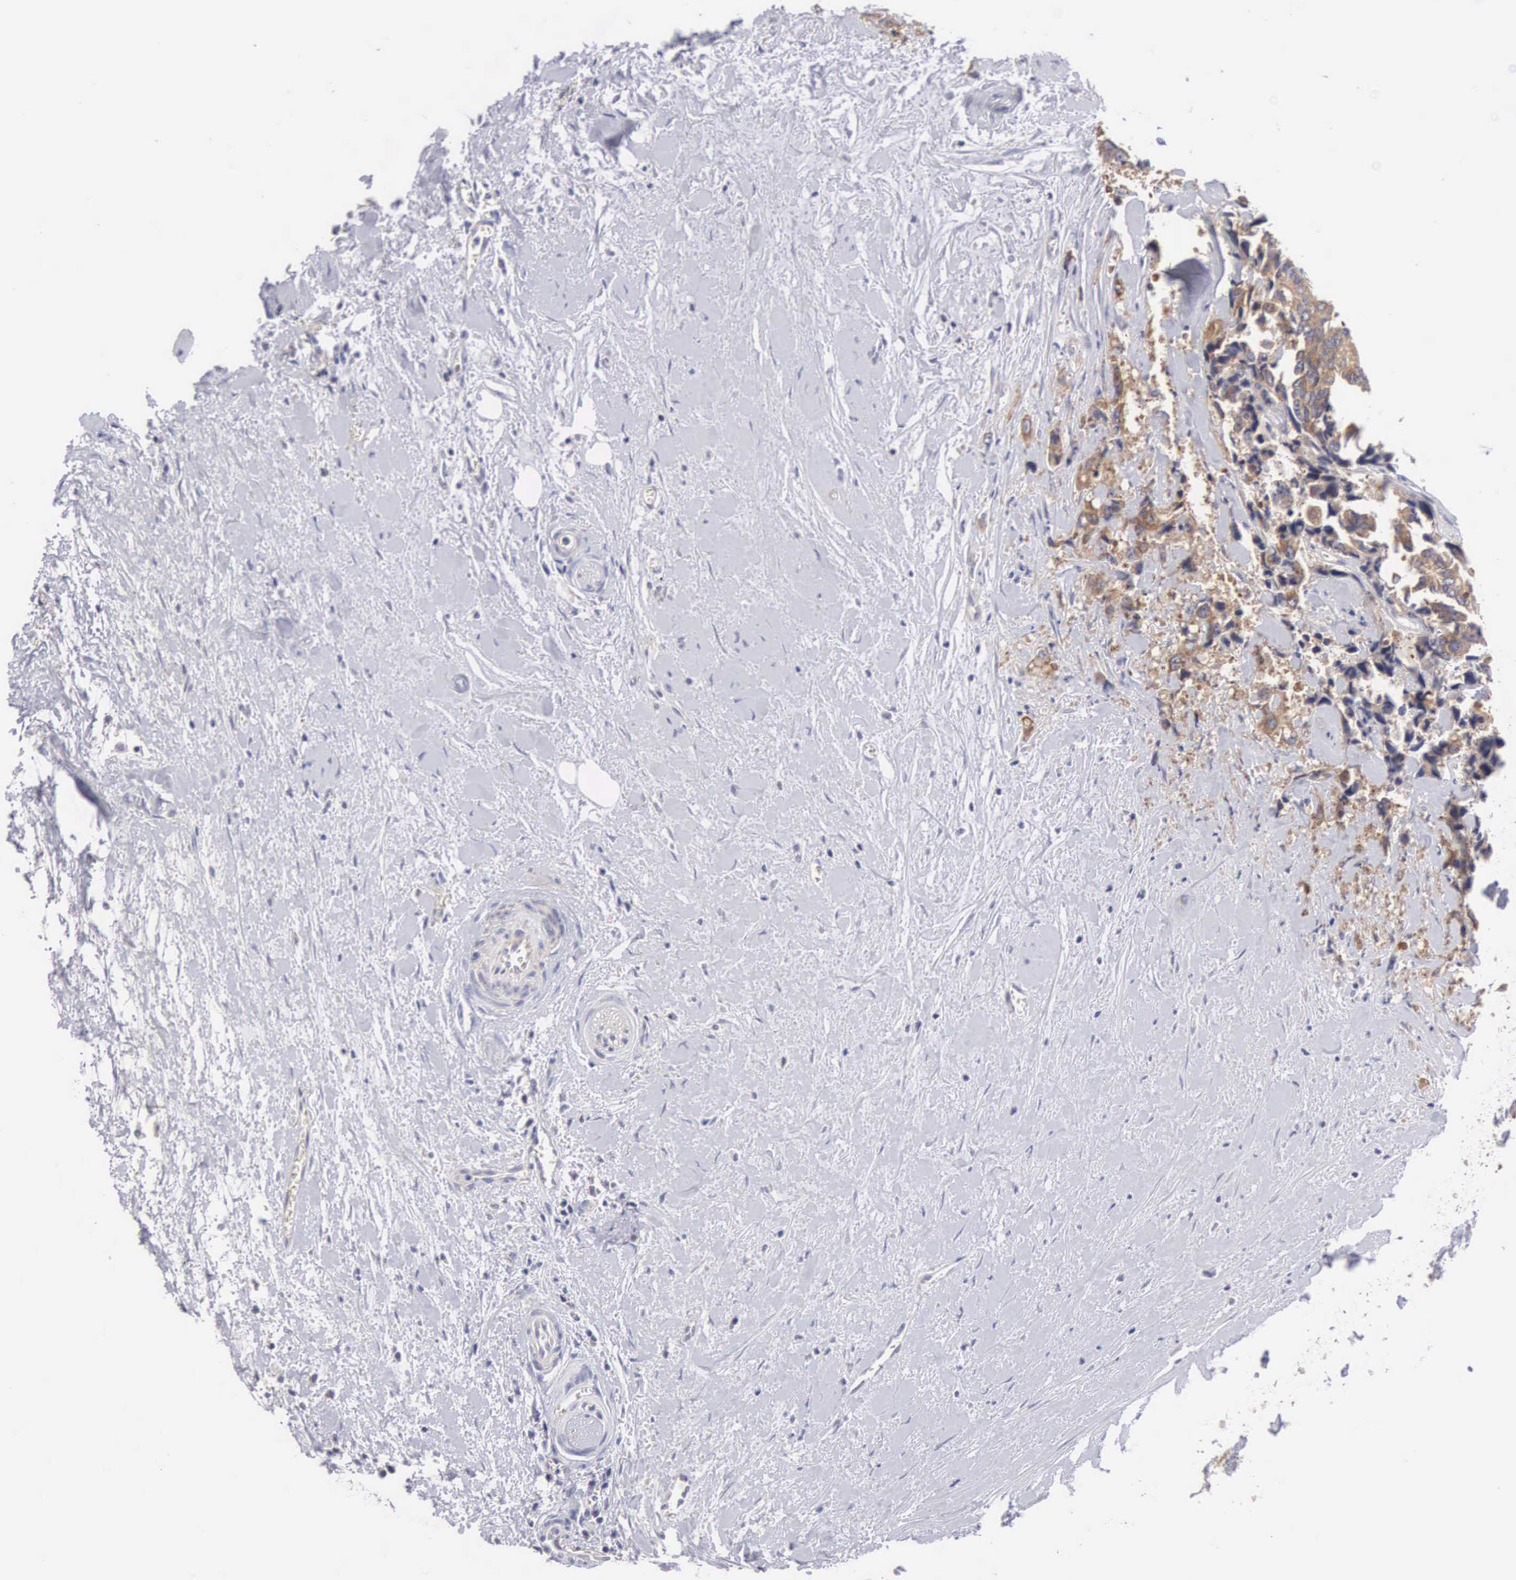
{"staining": {"intensity": "strong", "quantity": ">75%", "location": "cytoplasmic/membranous"}, "tissue": "colorectal cancer", "cell_type": "Tumor cells", "image_type": "cancer", "snomed": [{"axis": "morphology", "description": "Adenocarcinoma, NOS"}, {"axis": "topography", "description": "Rectum"}], "caption": "A high amount of strong cytoplasmic/membranous expression is appreciated in about >75% of tumor cells in adenocarcinoma (colorectal) tissue.", "gene": "TXLNG", "patient": {"sex": "male", "age": 76}}